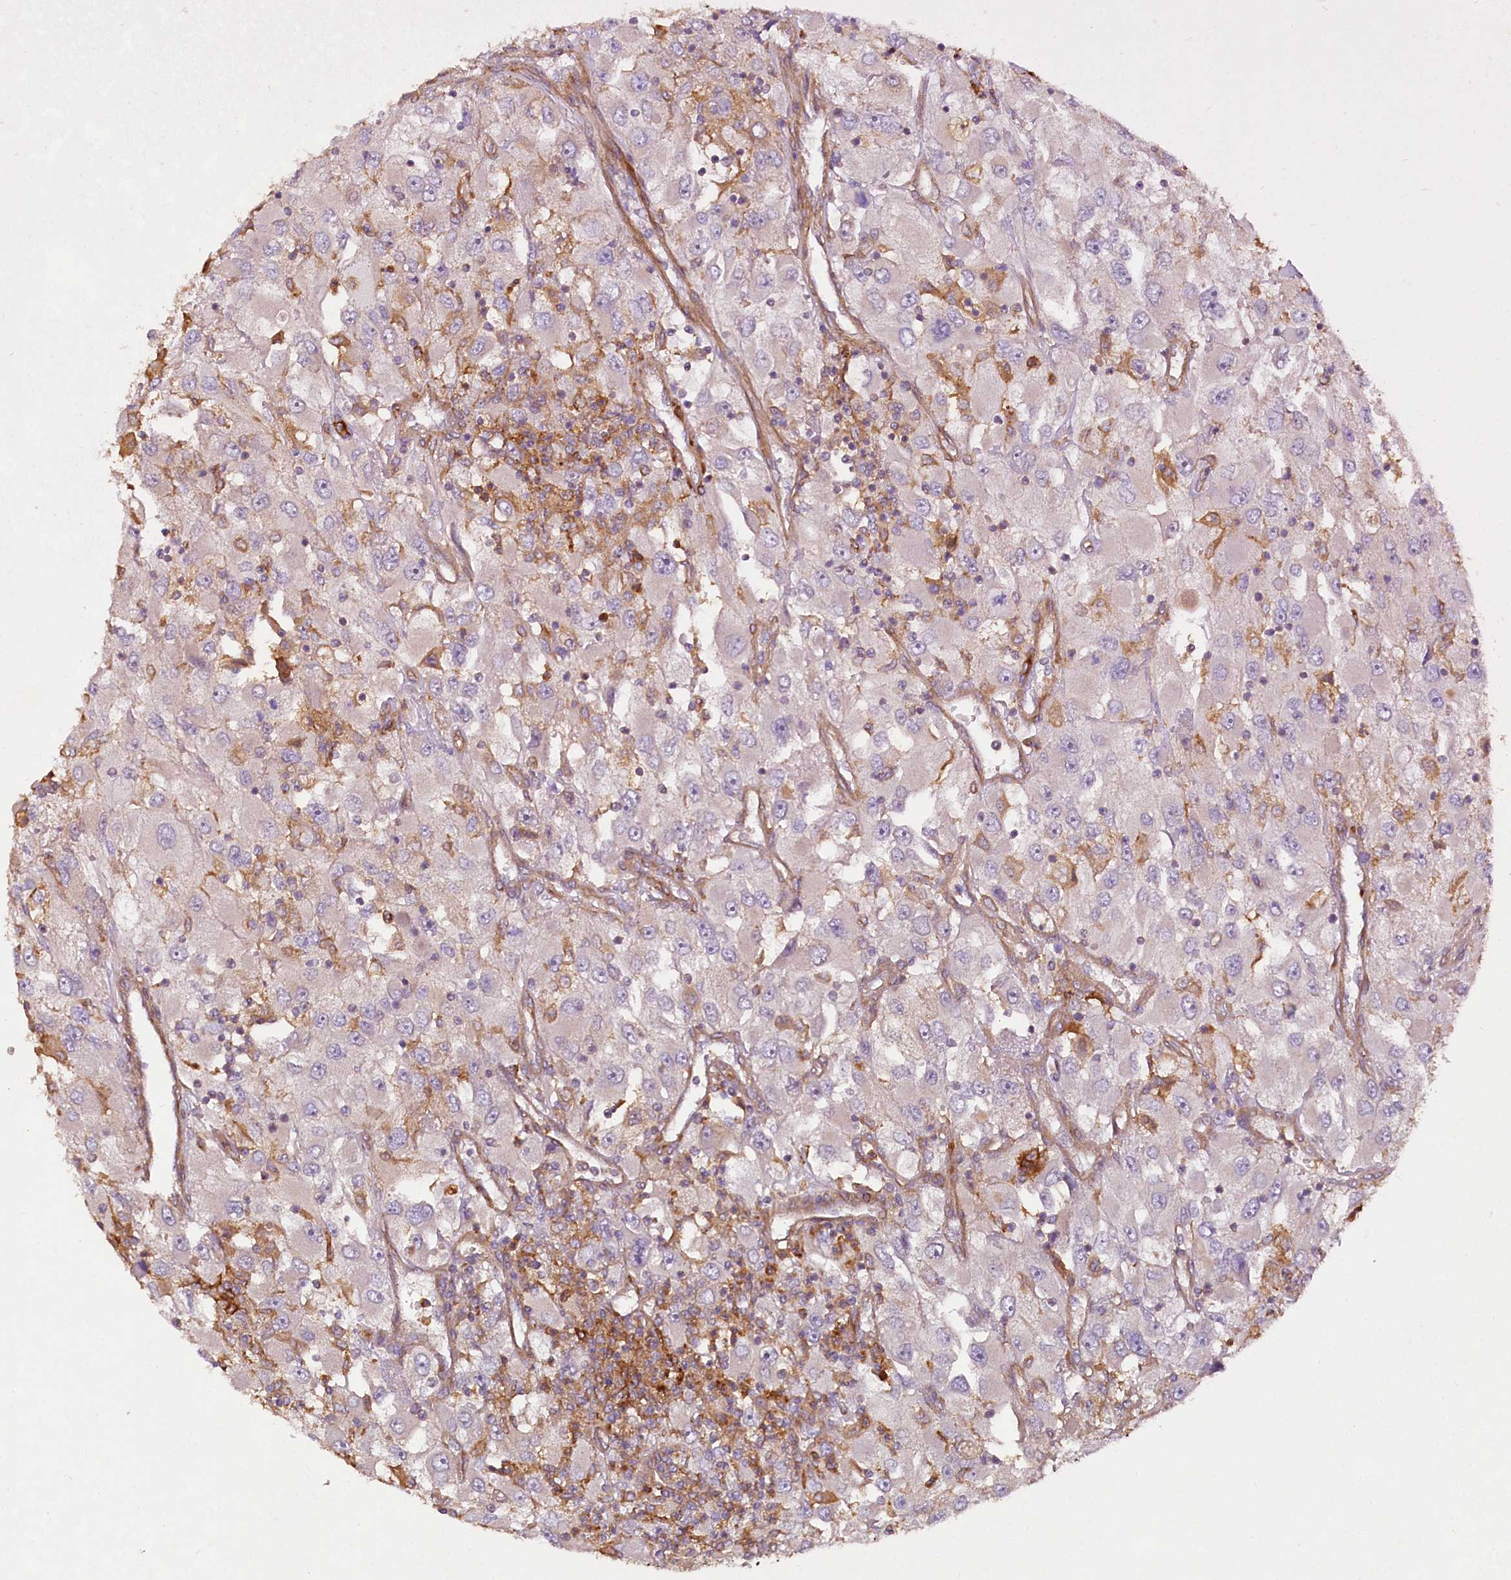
{"staining": {"intensity": "negative", "quantity": "none", "location": "none"}, "tissue": "renal cancer", "cell_type": "Tumor cells", "image_type": "cancer", "snomed": [{"axis": "morphology", "description": "Adenocarcinoma, NOS"}, {"axis": "topography", "description": "Kidney"}], "caption": "A high-resolution micrograph shows IHC staining of adenocarcinoma (renal), which displays no significant positivity in tumor cells.", "gene": "CSAD", "patient": {"sex": "female", "age": 52}}